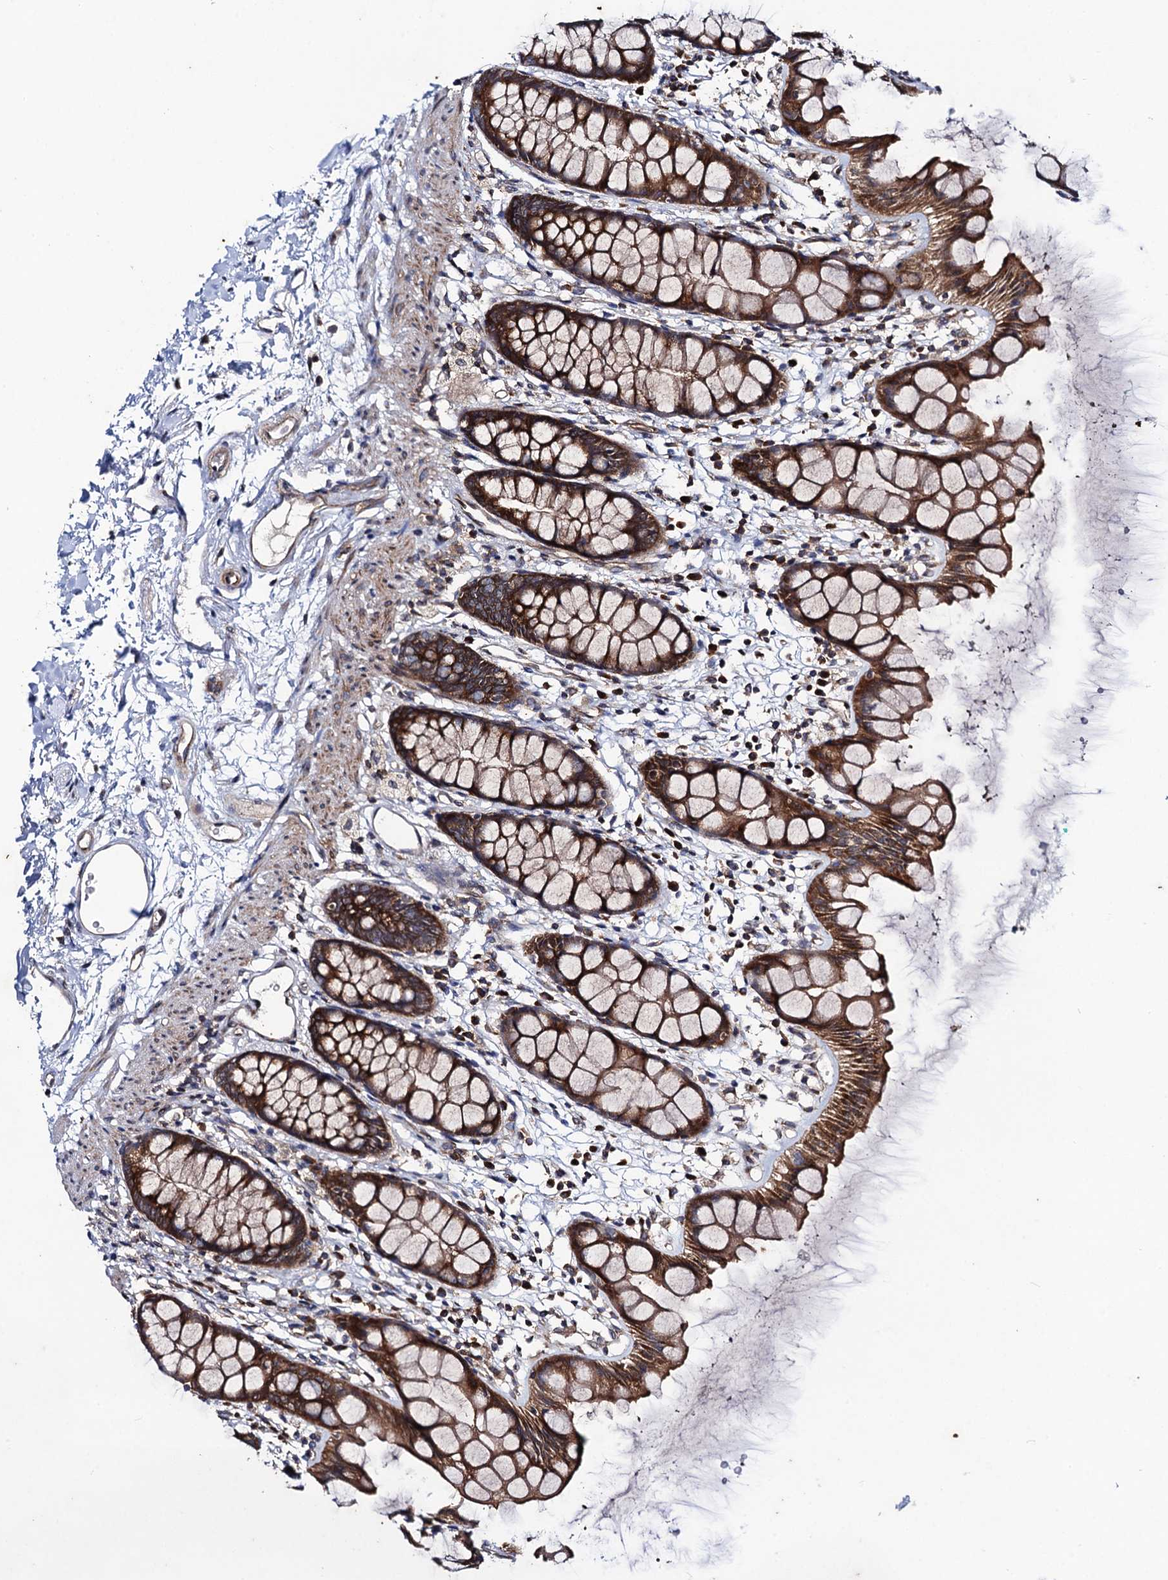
{"staining": {"intensity": "strong", "quantity": ">75%", "location": "cytoplasmic/membranous"}, "tissue": "rectum", "cell_type": "Glandular cells", "image_type": "normal", "snomed": [{"axis": "morphology", "description": "Normal tissue, NOS"}, {"axis": "topography", "description": "Rectum"}], "caption": "A high-resolution photomicrograph shows IHC staining of benign rectum, which displays strong cytoplasmic/membranous staining in about >75% of glandular cells.", "gene": "DYDC1", "patient": {"sex": "female", "age": 65}}